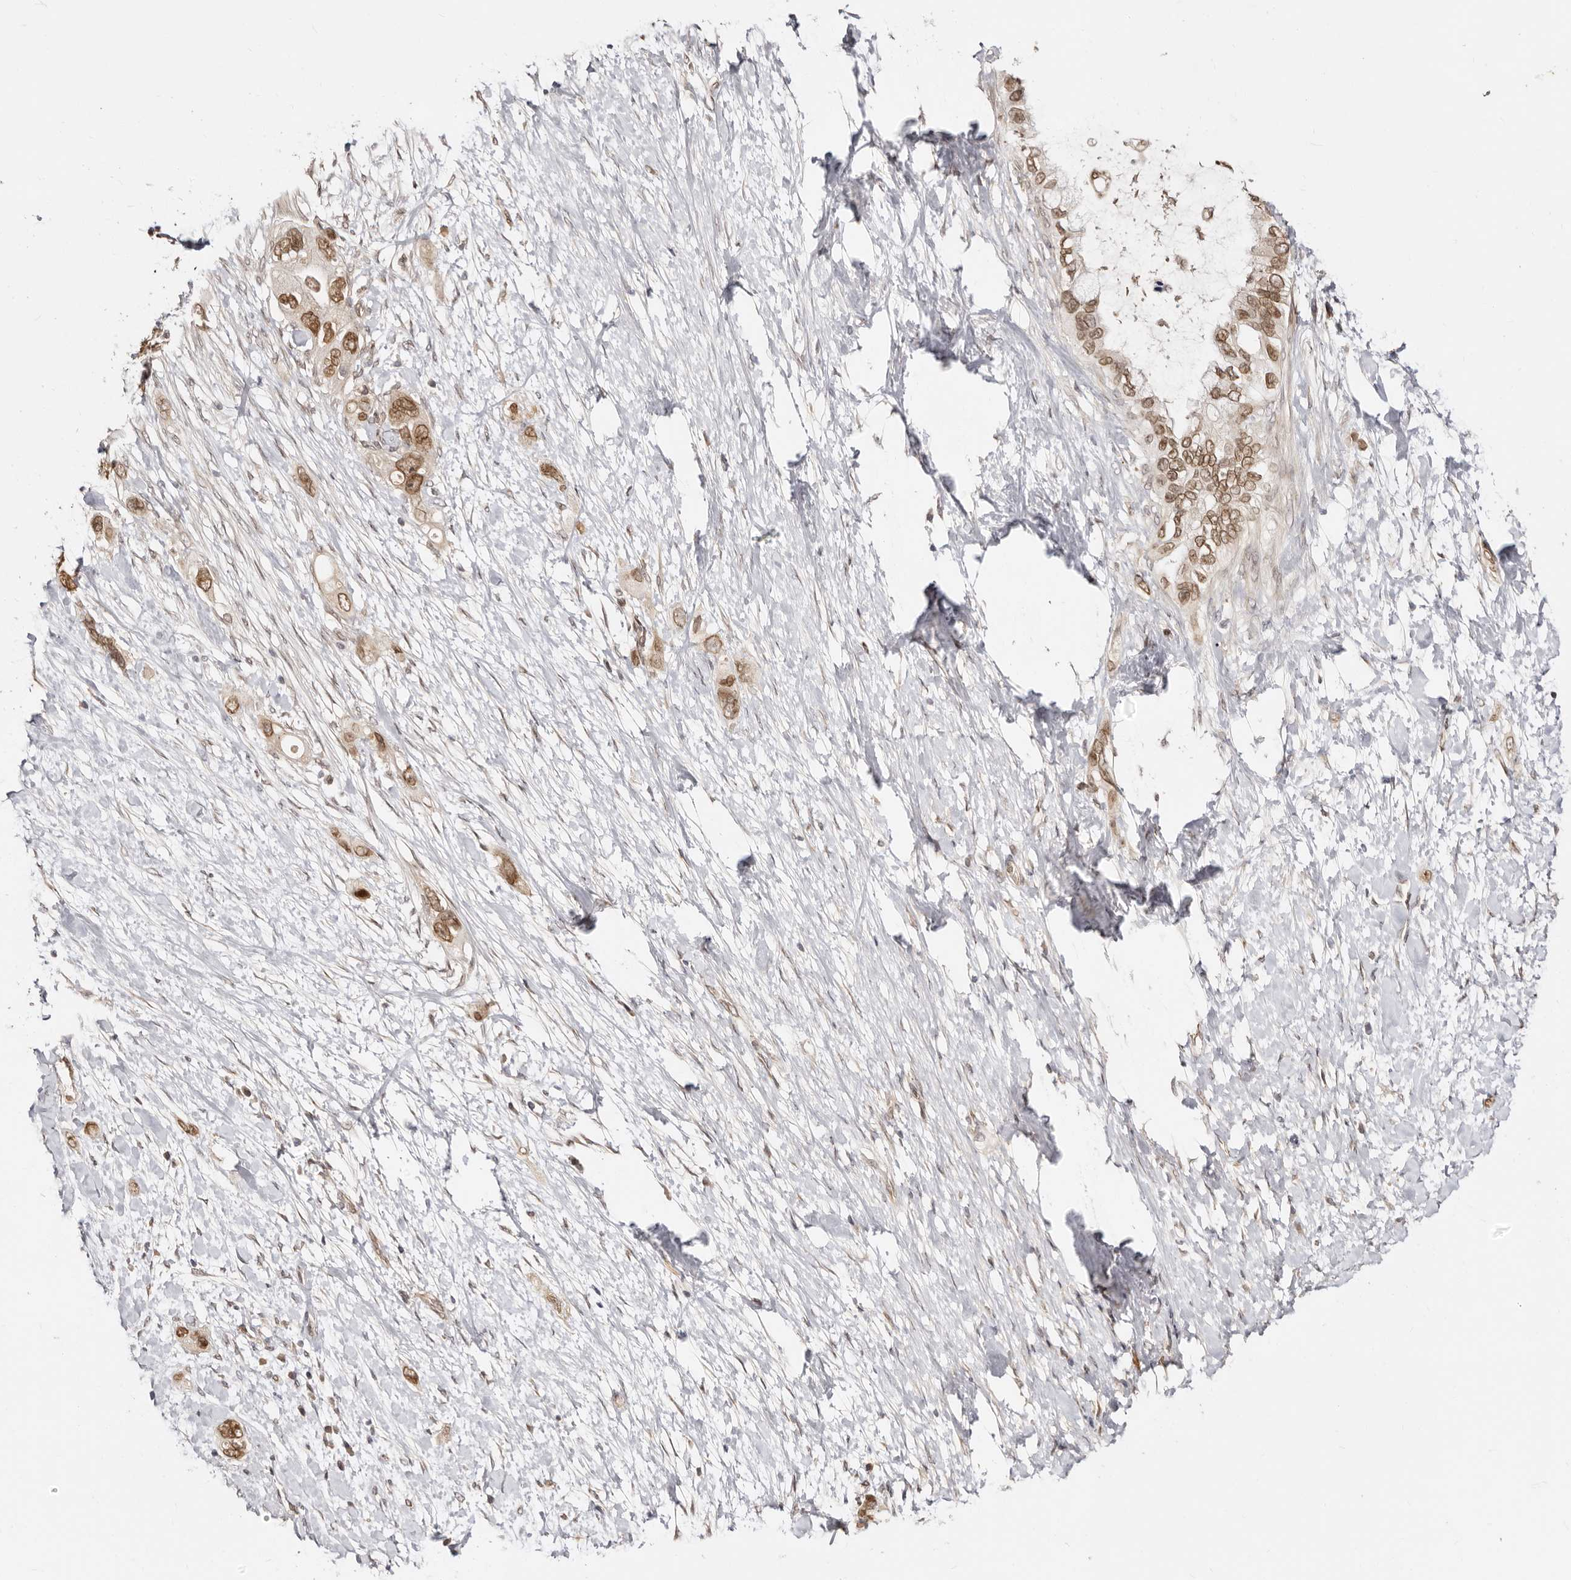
{"staining": {"intensity": "moderate", "quantity": ">75%", "location": "nuclear"}, "tissue": "pancreatic cancer", "cell_type": "Tumor cells", "image_type": "cancer", "snomed": [{"axis": "morphology", "description": "Adenocarcinoma, NOS"}, {"axis": "topography", "description": "Pancreas"}], "caption": "This photomicrograph shows adenocarcinoma (pancreatic) stained with immunohistochemistry (IHC) to label a protein in brown. The nuclear of tumor cells show moderate positivity for the protein. Nuclei are counter-stained blue.", "gene": "LCORL", "patient": {"sex": "female", "age": 56}}